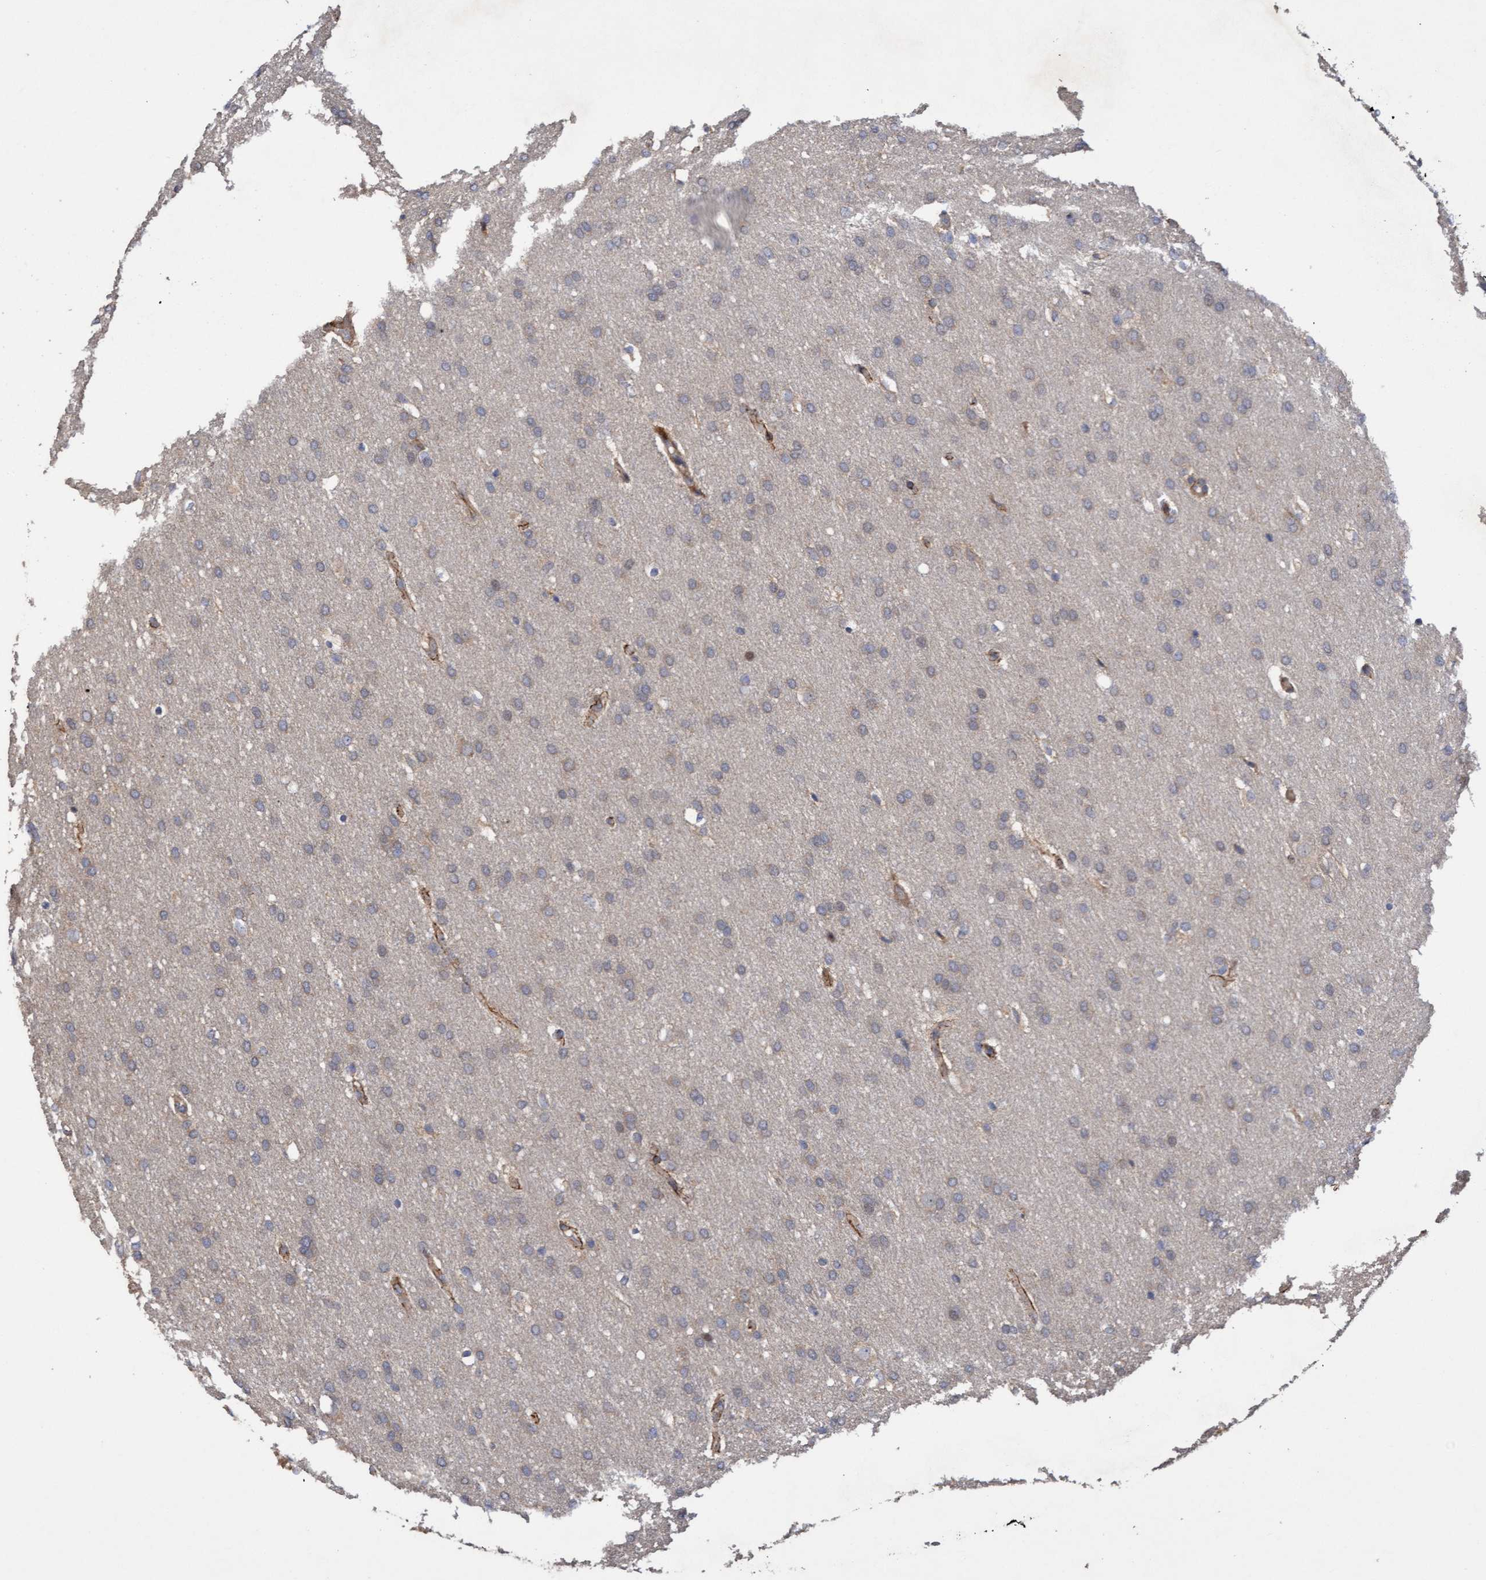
{"staining": {"intensity": "weak", "quantity": "25%-75%", "location": "cytoplasmic/membranous"}, "tissue": "glioma", "cell_type": "Tumor cells", "image_type": "cancer", "snomed": [{"axis": "morphology", "description": "Glioma, malignant, Low grade"}, {"axis": "topography", "description": "Brain"}], "caption": "High-magnification brightfield microscopy of malignant glioma (low-grade) stained with DAB (3,3'-diaminobenzidine) (brown) and counterstained with hematoxylin (blue). tumor cells exhibit weak cytoplasmic/membranous staining is seen in about25%-75% of cells.", "gene": "ELP5", "patient": {"sex": "female", "age": 37}}